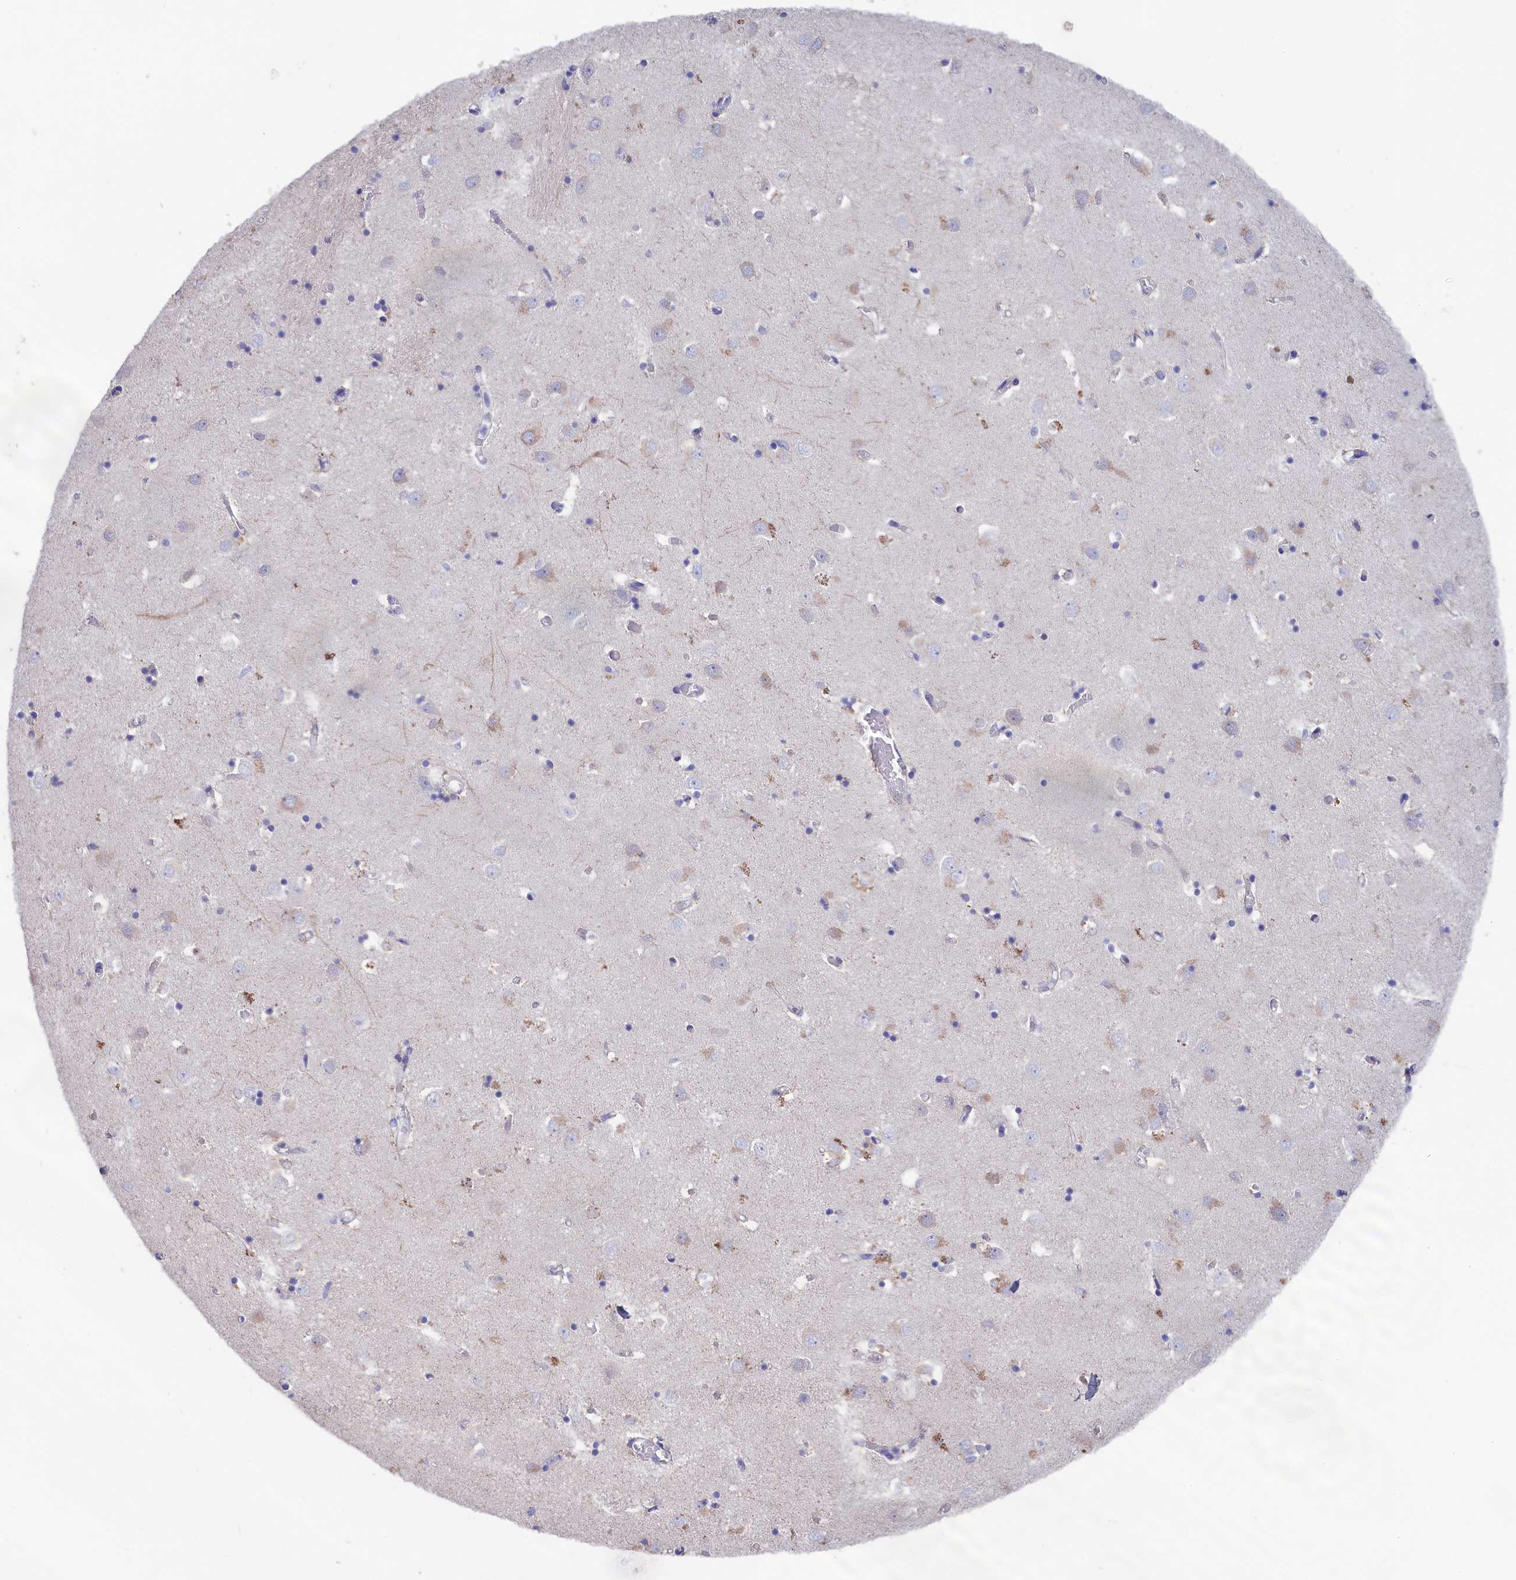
{"staining": {"intensity": "moderate", "quantity": "<25%", "location": "cytoplasmic/membranous"}, "tissue": "caudate", "cell_type": "Glial cells", "image_type": "normal", "snomed": [{"axis": "morphology", "description": "Normal tissue, NOS"}, {"axis": "topography", "description": "Lateral ventricle wall"}], "caption": "IHC of benign caudate shows low levels of moderate cytoplasmic/membranous staining in approximately <25% of glial cells.", "gene": "PRDM12", "patient": {"sex": "male", "age": 70}}